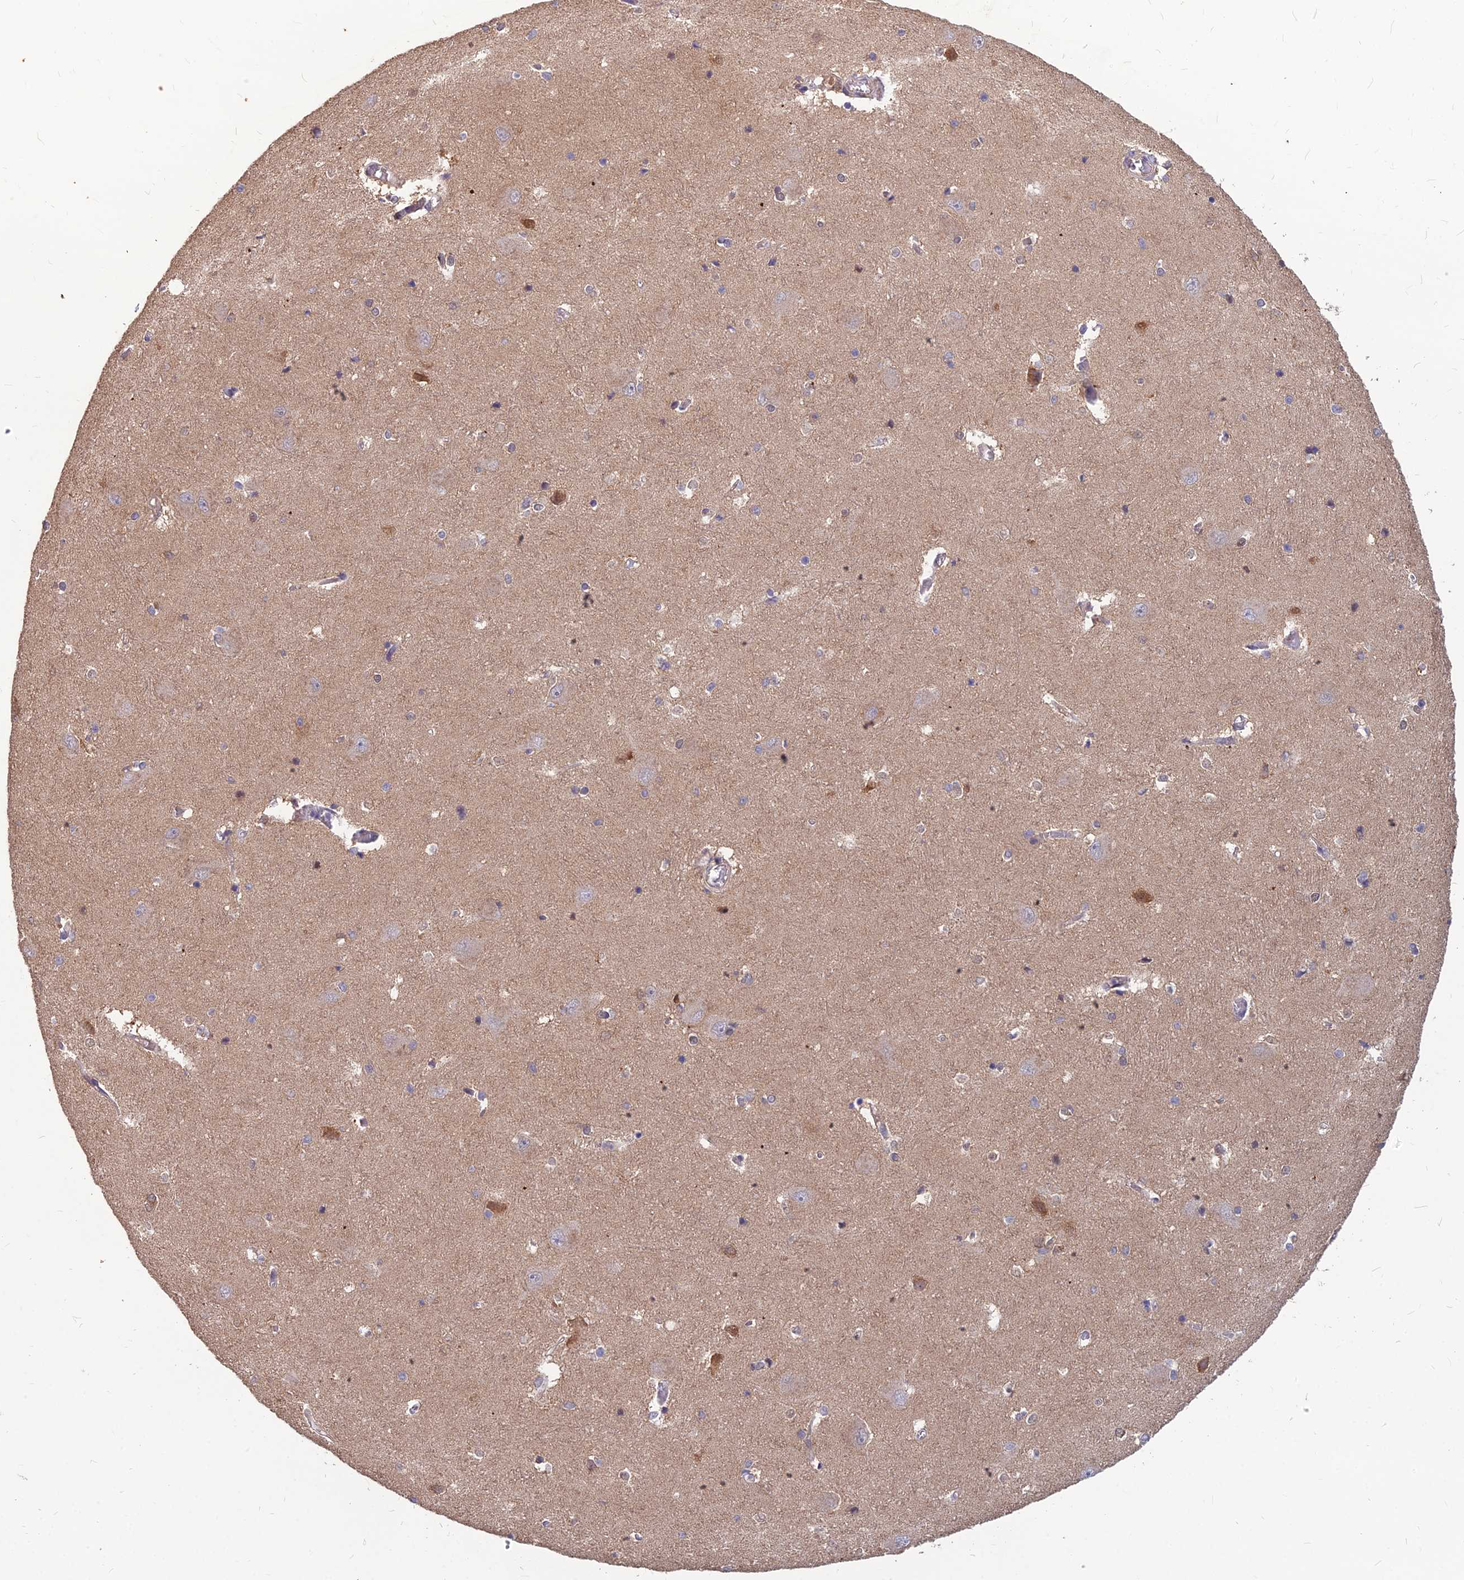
{"staining": {"intensity": "negative", "quantity": "none", "location": "none"}, "tissue": "caudate", "cell_type": "Glial cells", "image_type": "normal", "snomed": [{"axis": "morphology", "description": "Normal tissue, NOS"}, {"axis": "topography", "description": "Lateral ventricle wall"}], "caption": "There is no significant staining in glial cells of caudate. Nuclei are stained in blue.", "gene": "MVD", "patient": {"sex": "male", "age": 37}}